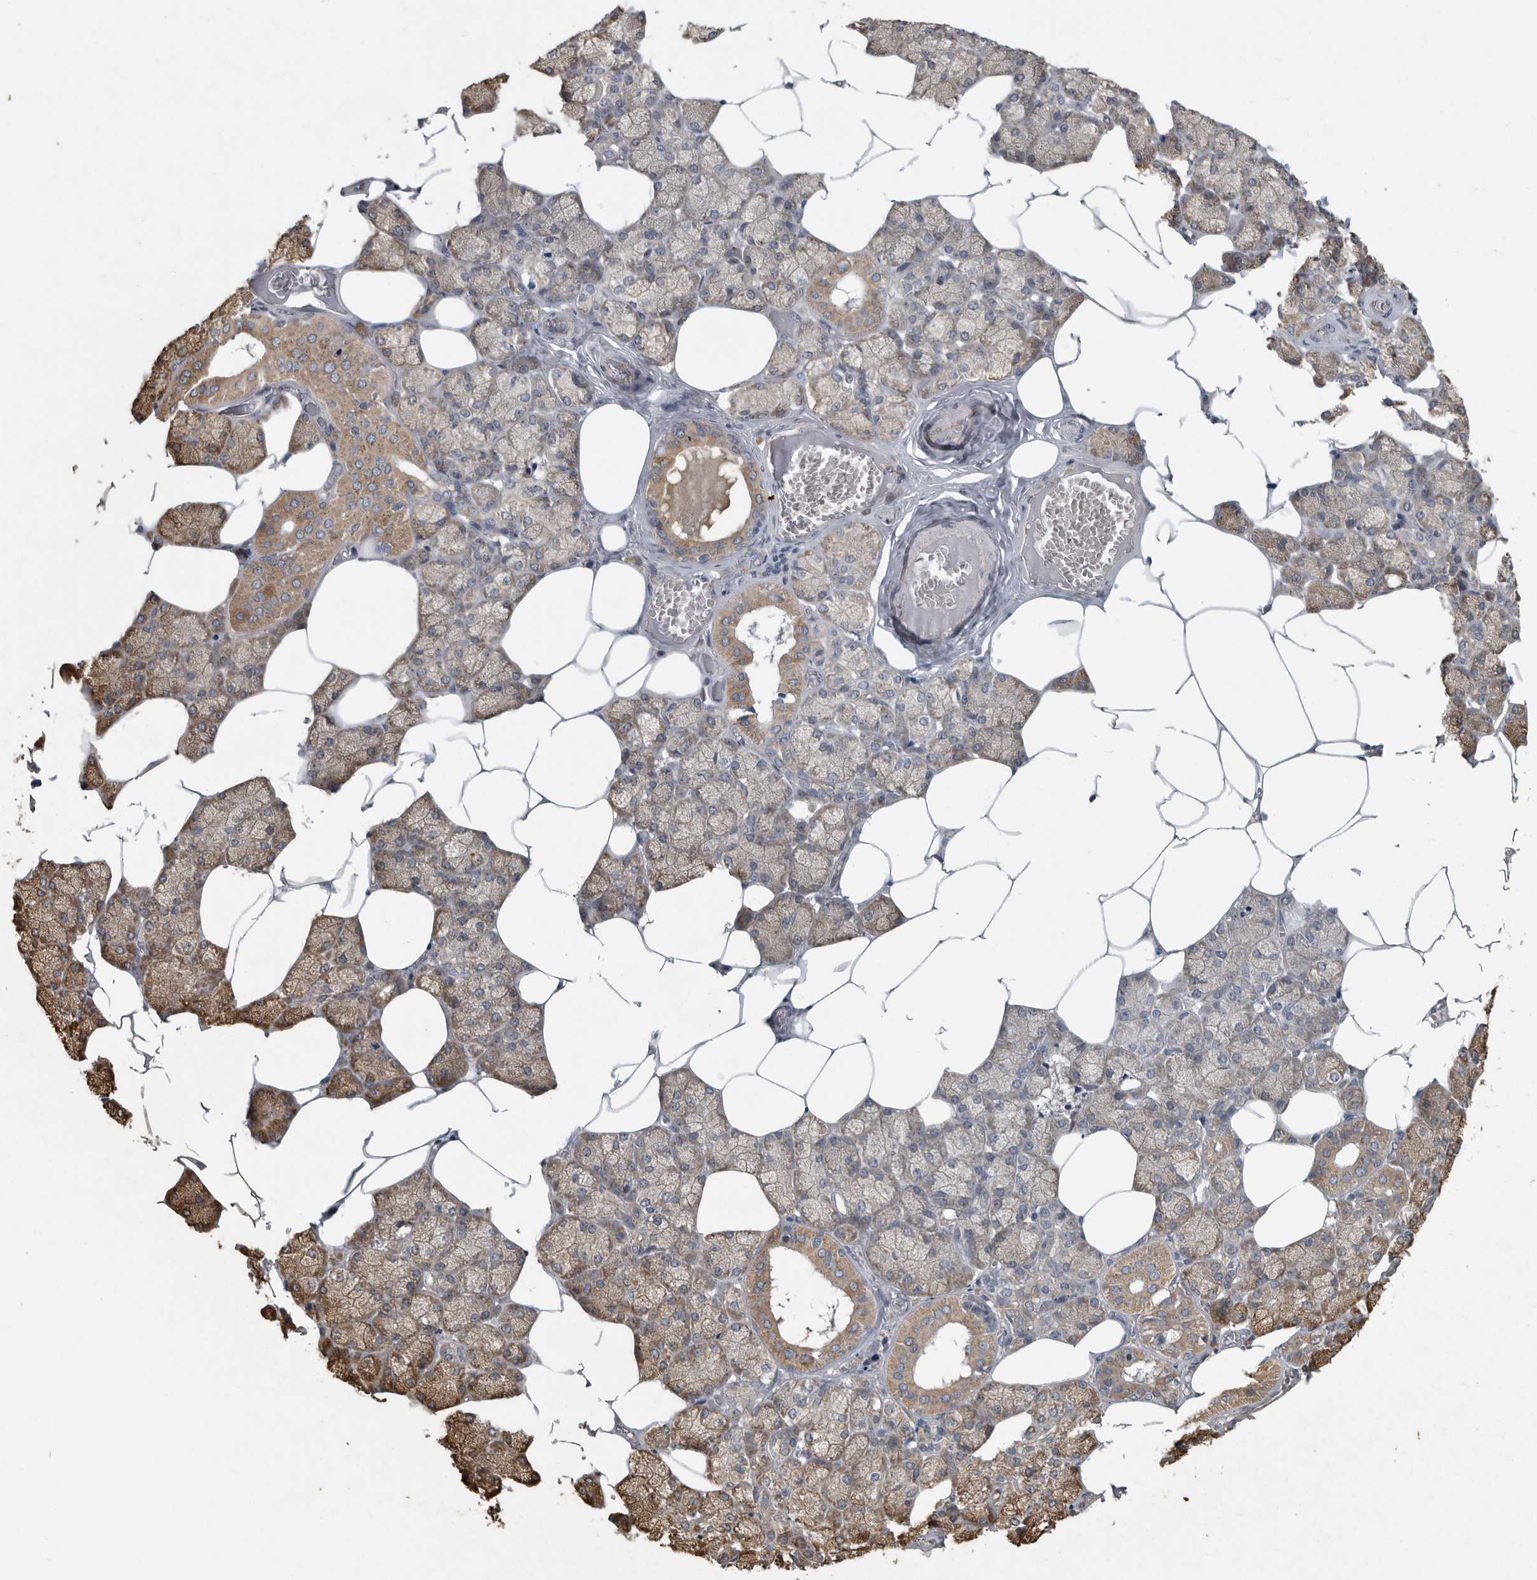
{"staining": {"intensity": "moderate", "quantity": "25%-75%", "location": "cytoplasmic/membranous"}, "tissue": "salivary gland", "cell_type": "Glandular cells", "image_type": "normal", "snomed": [{"axis": "morphology", "description": "Normal tissue, NOS"}, {"axis": "topography", "description": "Salivary gland"}], "caption": "Salivary gland was stained to show a protein in brown. There is medium levels of moderate cytoplasmic/membranous expression in about 25%-75% of glandular cells. Nuclei are stained in blue.", "gene": "AFAP1", "patient": {"sex": "male", "age": 62}}